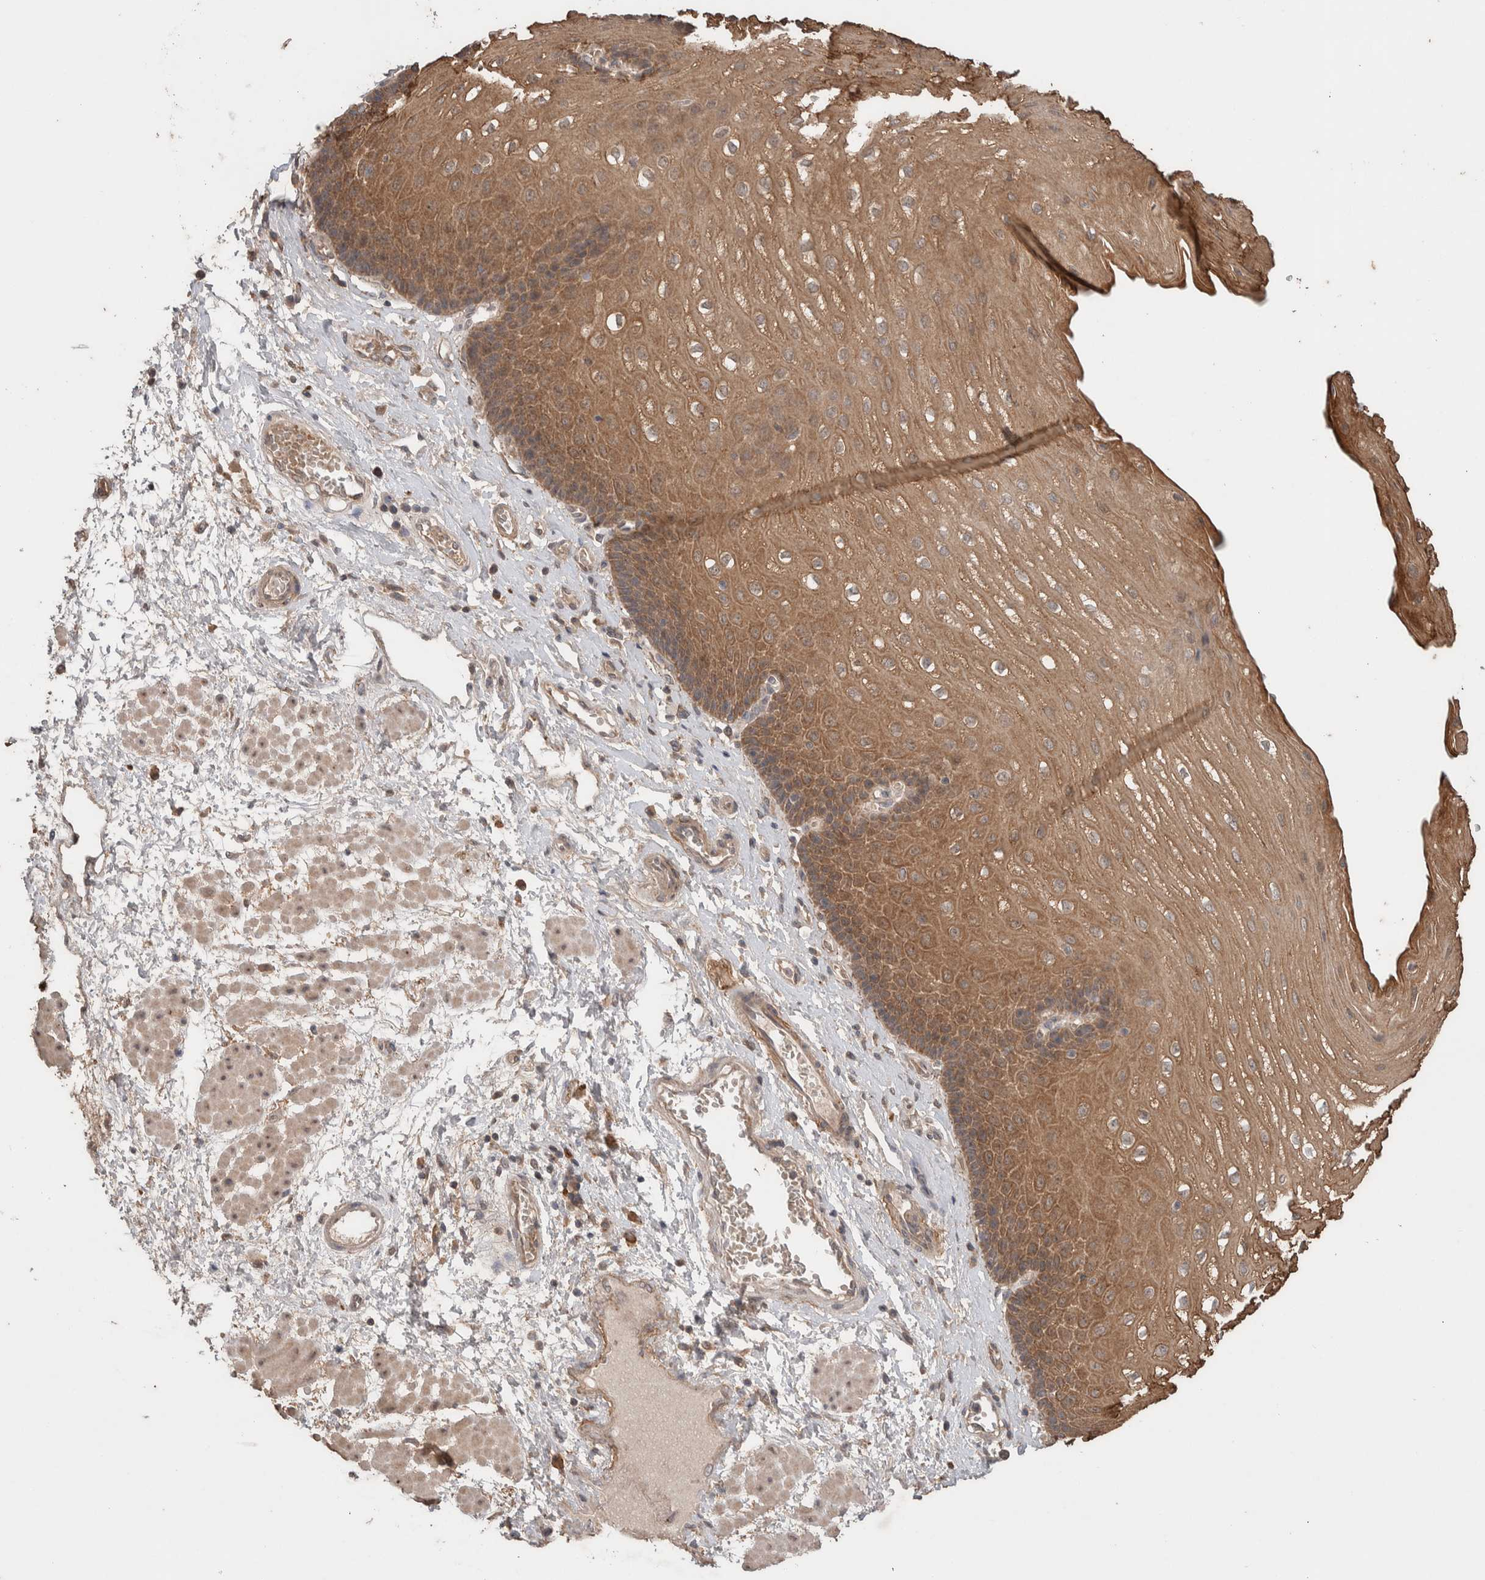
{"staining": {"intensity": "moderate", "quantity": ">75%", "location": "cytoplasmic/membranous"}, "tissue": "esophagus", "cell_type": "Squamous epithelial cells", "image_type": "normal", "snomed": [{"axis": "morphology", "description": "Normal tissue, NOS"}, {"axis": "topography", "description": "Esophagus"}], "caption": "A histopathology image of human esophagus stained for a protein demonstrates moderate cytoplasmic/membranous brown staining in squamous epithelial cells.", "gene": "KCNJ5", "patient": {"sex": "male", "age": 48}}